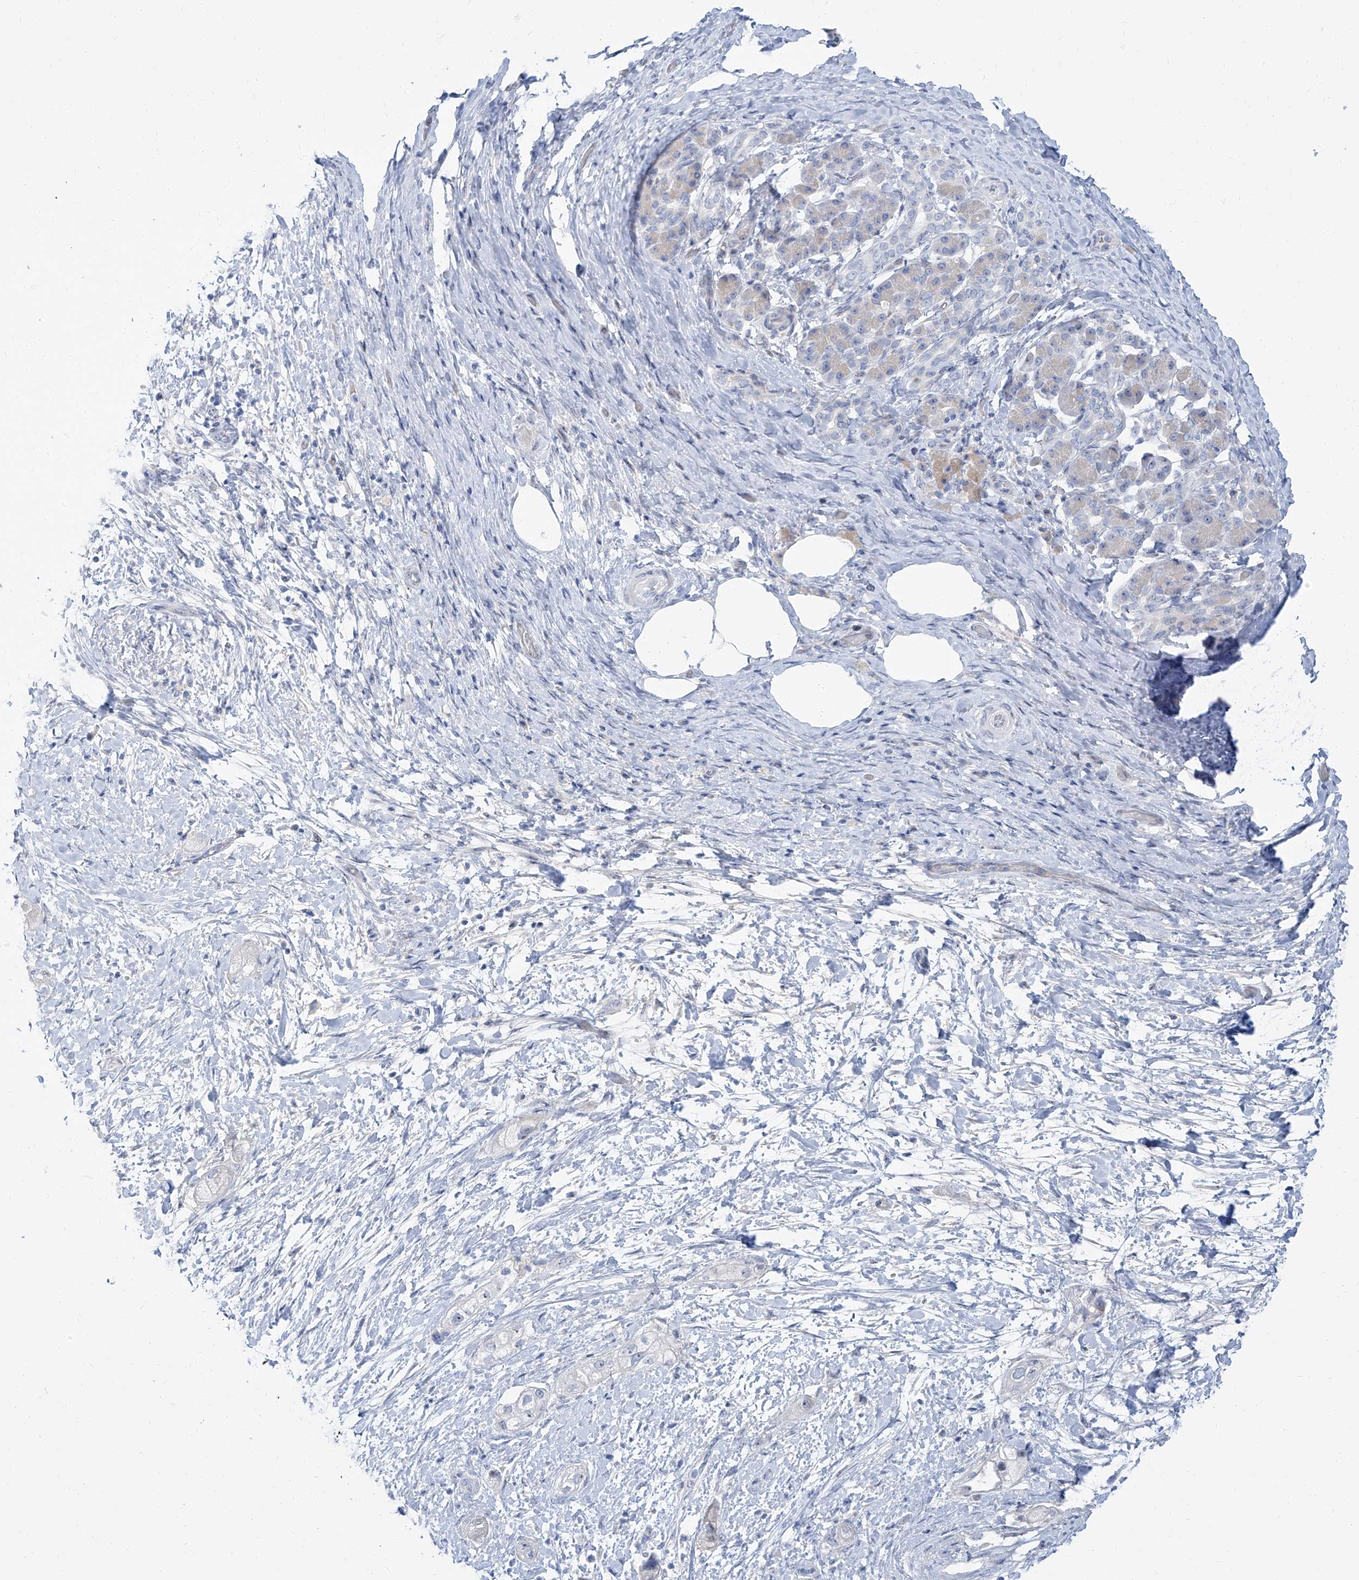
{"staining": {"intensity": "negative", "quantity": "none", "location": "none"}, "tissue": "pancreatic cancer", "cell_type": "Tumor cells", "image_type": "cancer", "snomed": [{"axis": "morphology", "description": "Adenocarcinoma, NOS"}, {"axis": "topography", "description": "Pancreas"}], "caption": "DAB immunohistochemical staining of adenocarcinoma (pancreatic) shows no significant positivity in tumor cells. Brightfield microscopy of immunohistochemistry stained with DAB (brown) and hematoxylin (blue), captured at high magnification.", "gene": "TXLNB", "patient": {"sex": "male", "age": 58}}